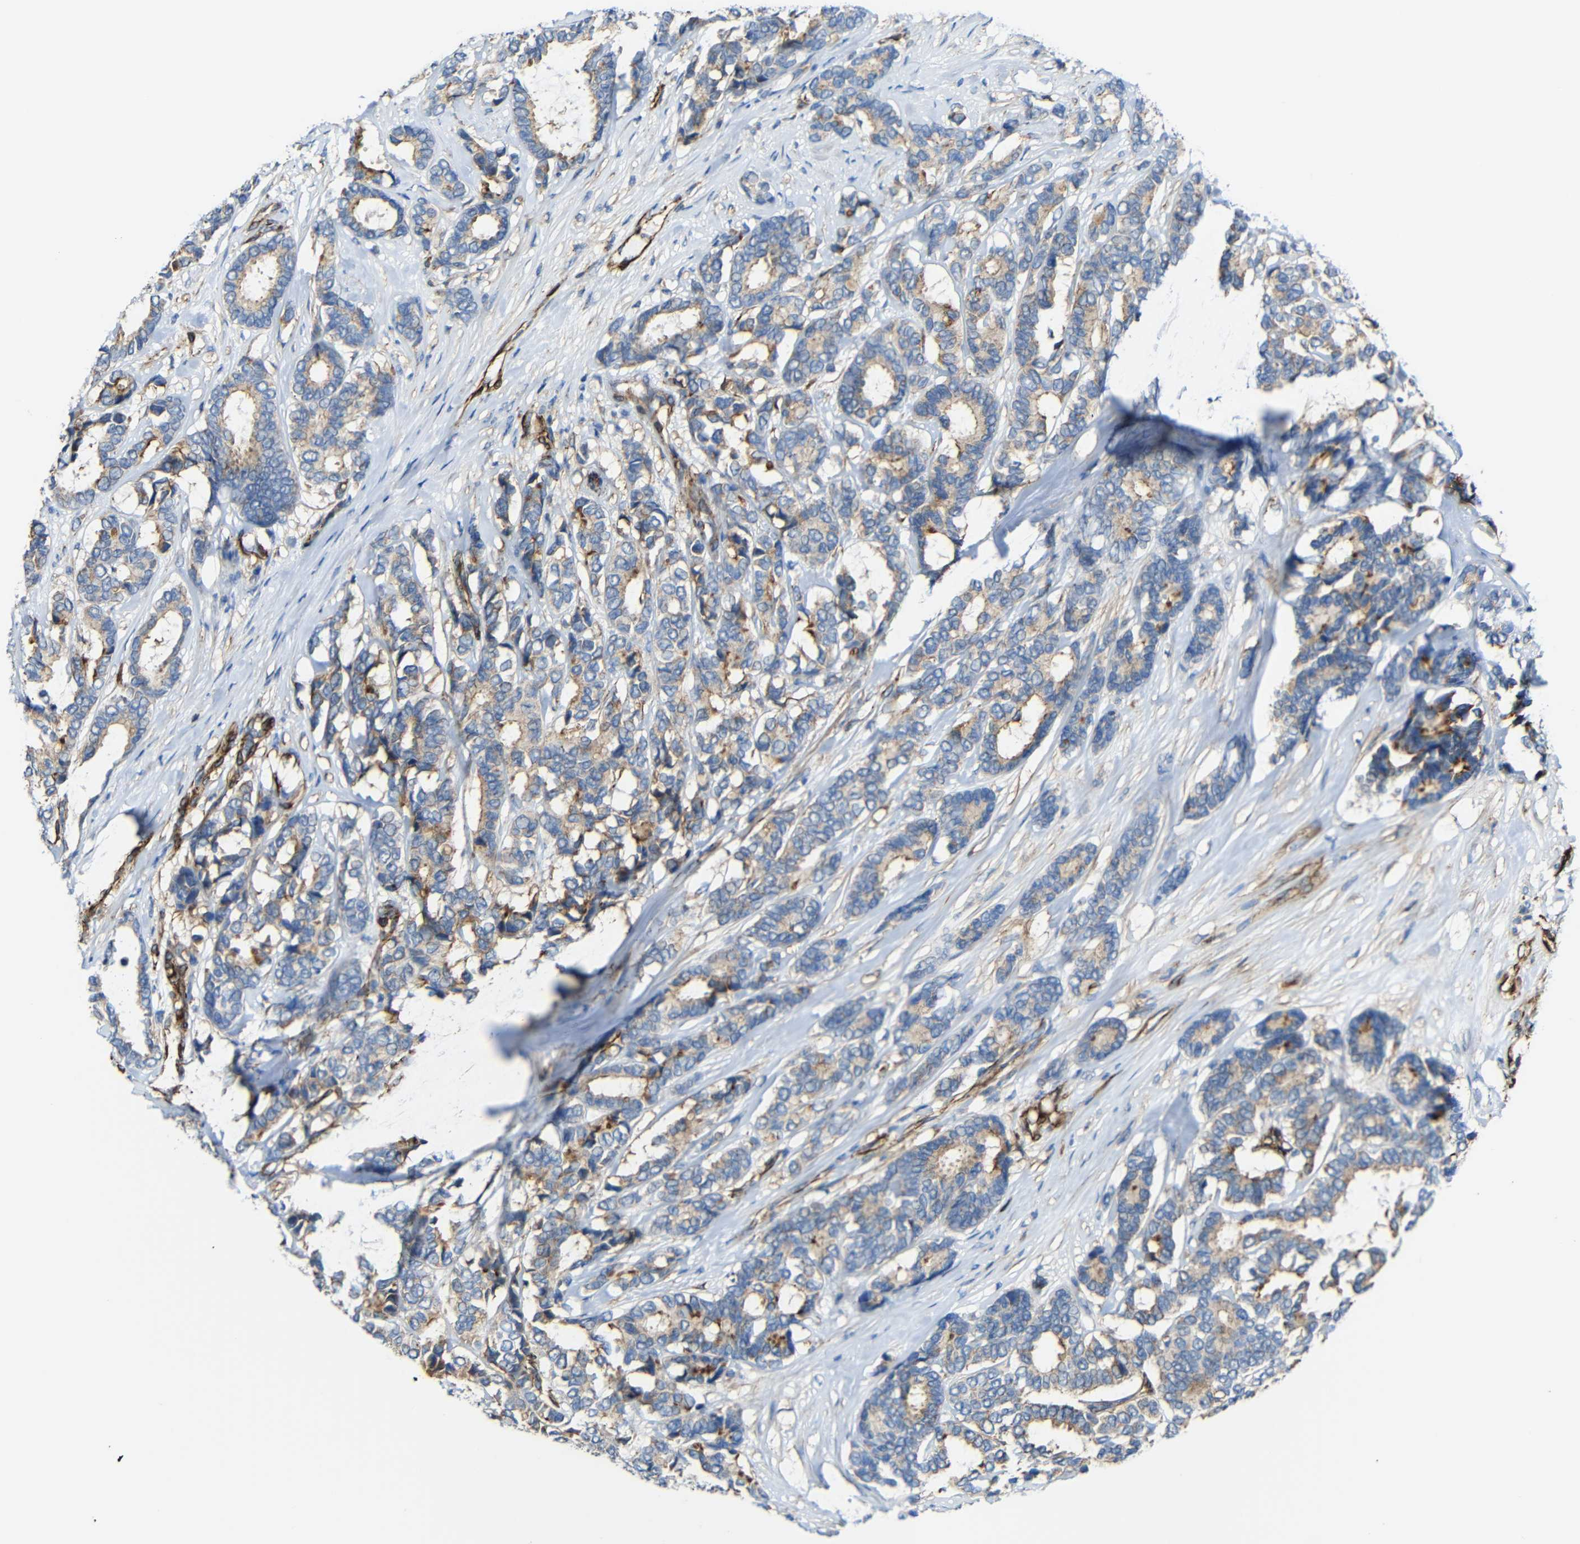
{"staining": {"intensity": "moderate", "quantity": "25%-75%", "location": "cytoplasmic/membranous"}, "tissue": "breast cancer", "cell_type": "Tumor cells", "image_type": "cancer", "snomed": [{"axis": "morphology", "description": "Duct carcinoma"}, {"axis": "topography", "description": "Breast"}], "caption": "Human breast invasive ductal carcinoma stained with a protein marker shows moderate staining in tumor cells.", "gene": "IGSF10", "patient": {"sex": "female", "age": 87}}